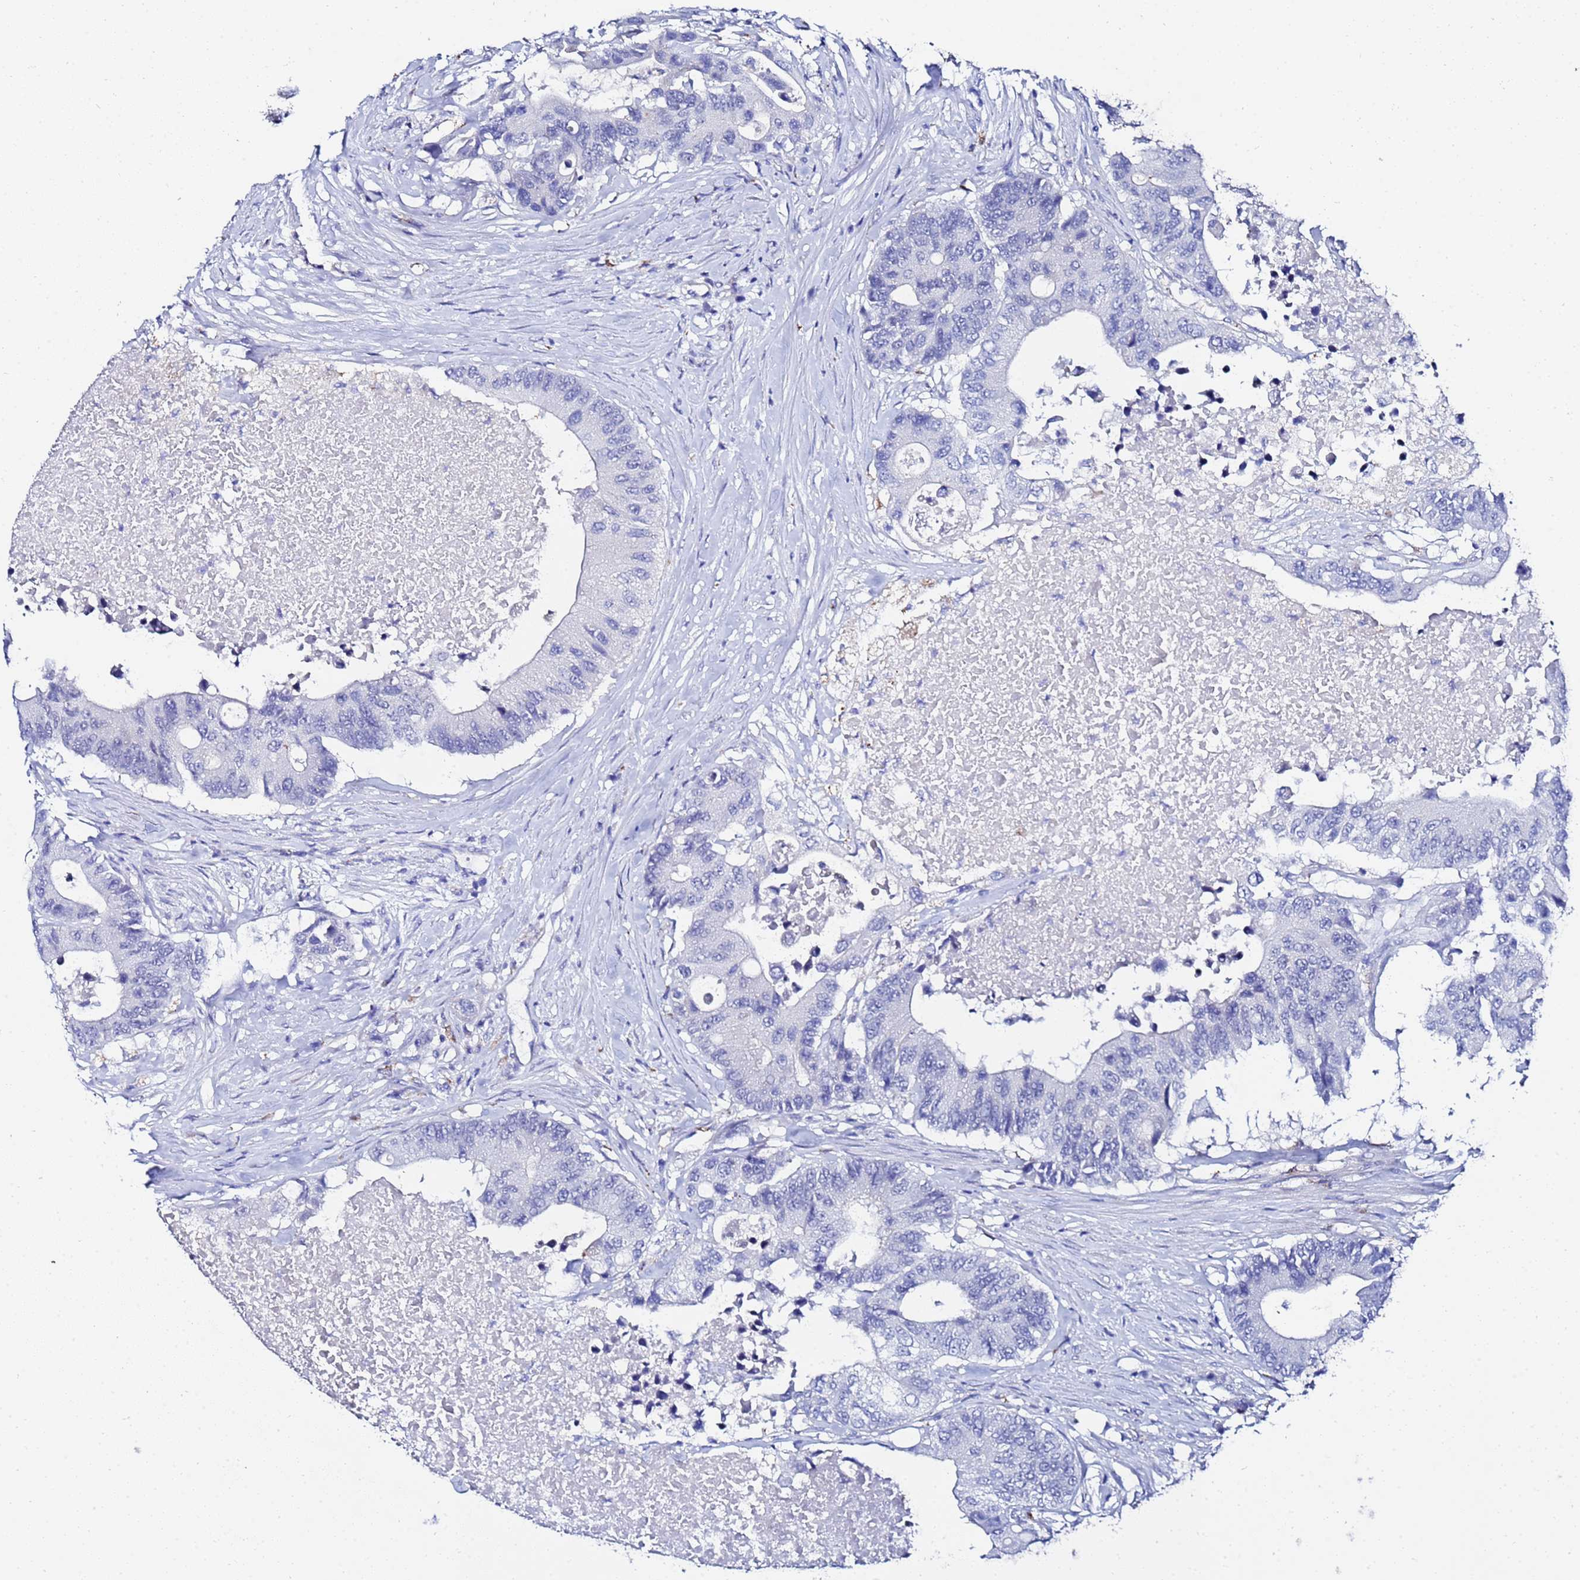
{"staining": {"intensity": "negative", "quantity": "none", "location": "none"}, "tissue": "colorectal cancer", "cell_type": "Tumor cells", "image_type": "cancer", "snomed": [{"axis": "morphology", "description": "Adenocarcinoma, NOS"}, {"axis": "topography", "description": "Colon"}], "caption": "High power microscopy micrograph of an immunohistochemistry image of colorectal cancer, revealing no significant positivity in tumor cells. (Stains: DAB (3,3'-diaminobenzidine) IHC with hematoxylin counter stain, Microscopy: brightfield microscopy at high magnification).", "gene": "ZNF26", "patient": {"sex": "male", "age": 71}}